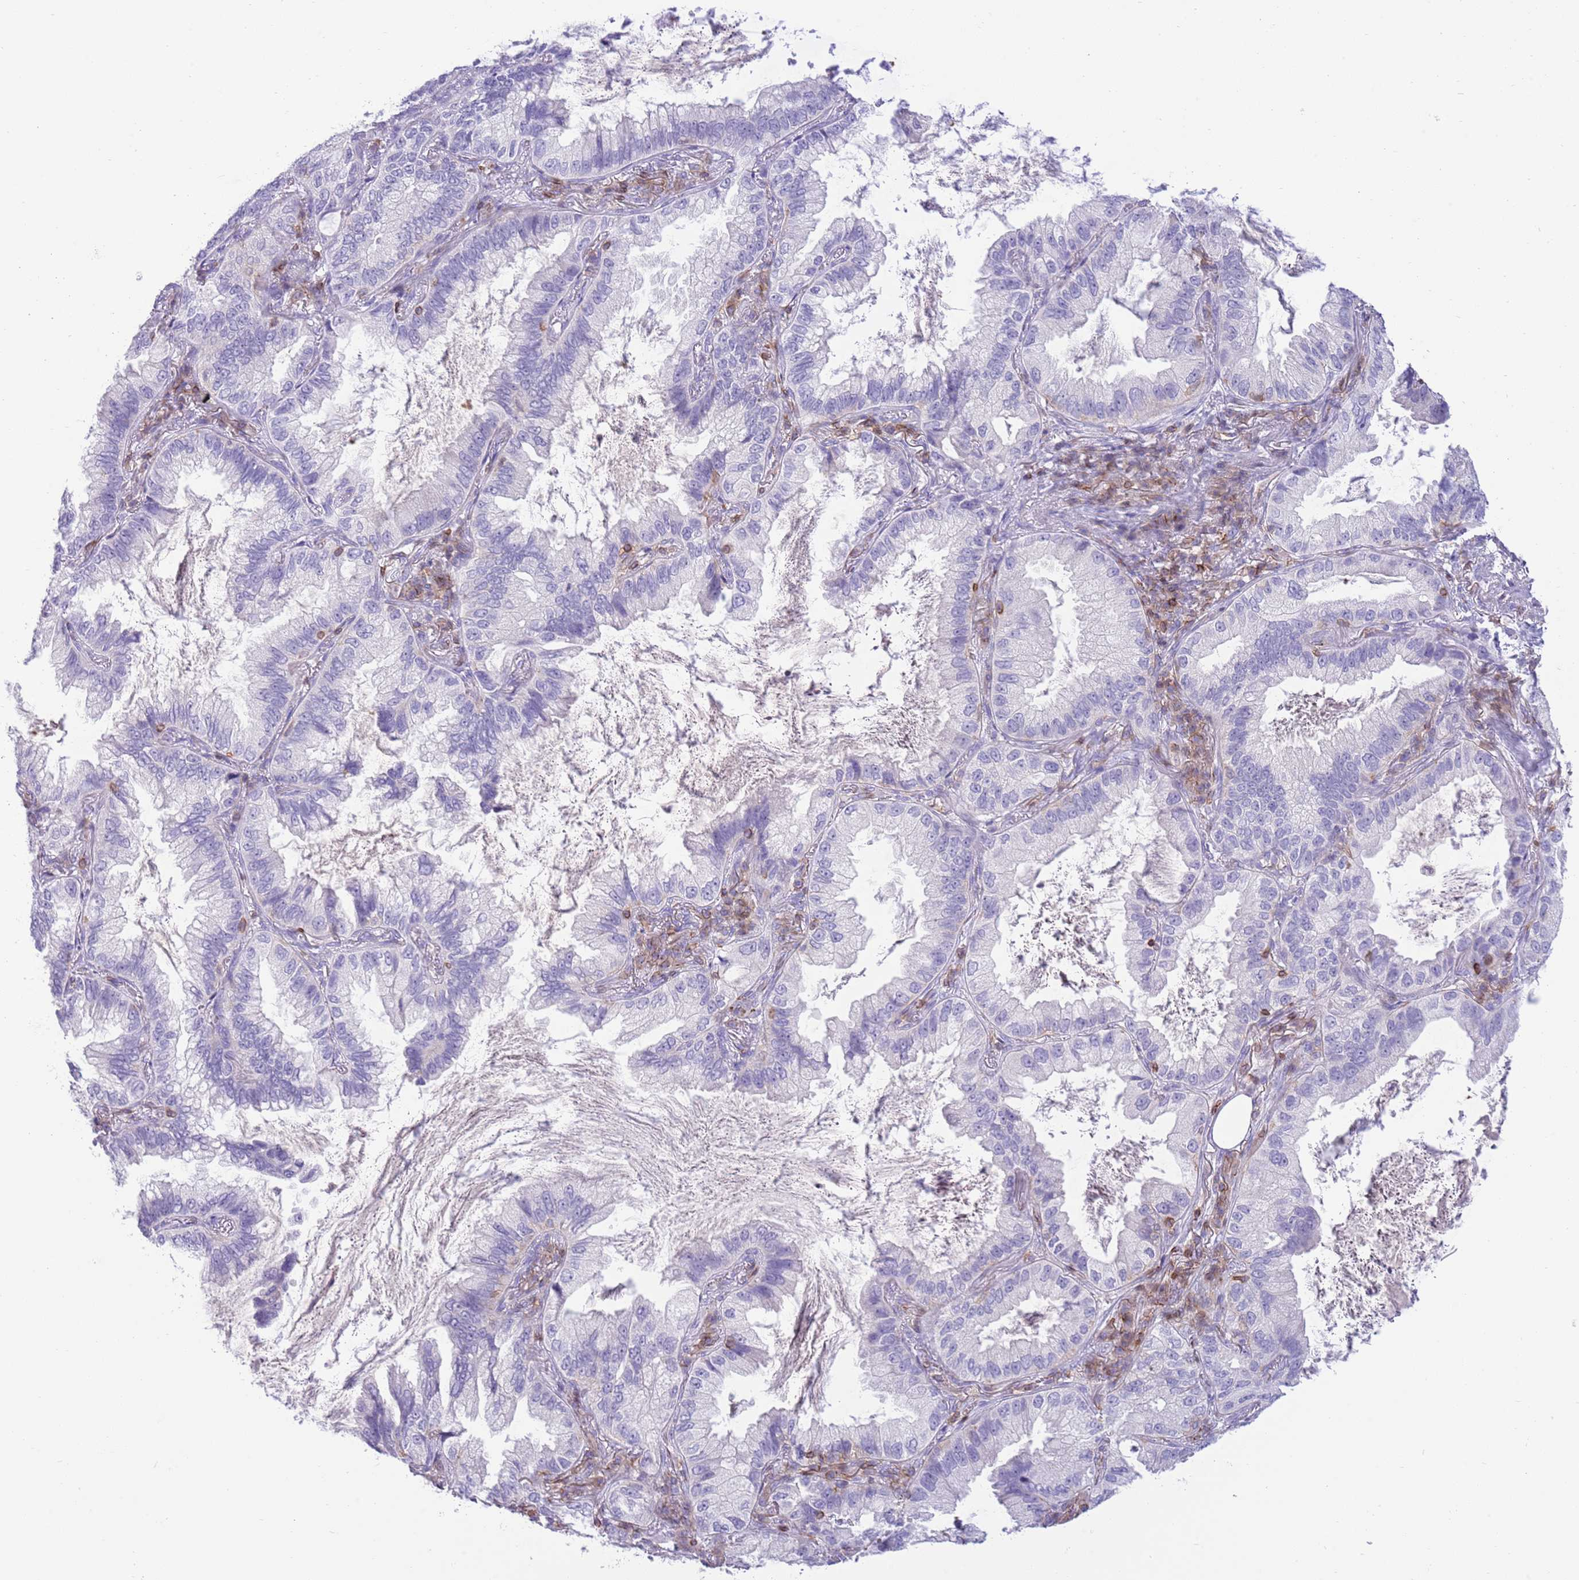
{"staining": {"intensity": "negative", "quantity": "none", "location": "none"}, "tissue": "lung cancer", "cell_type": "Tumor cells", "image_type": "cancer", "snomed": [{"axis": "morphology", "description": "Adenocarcinoma, NOS"}, {"axis": "topography", "description": "Lung"}], "caption": "An immunohistochemistry histopathology image of lung cancer is shown. There is no staining in tumor cells of lung cancer.", "gene": "OR4Q3", "patient": {"sex": "female", "age": 69}}